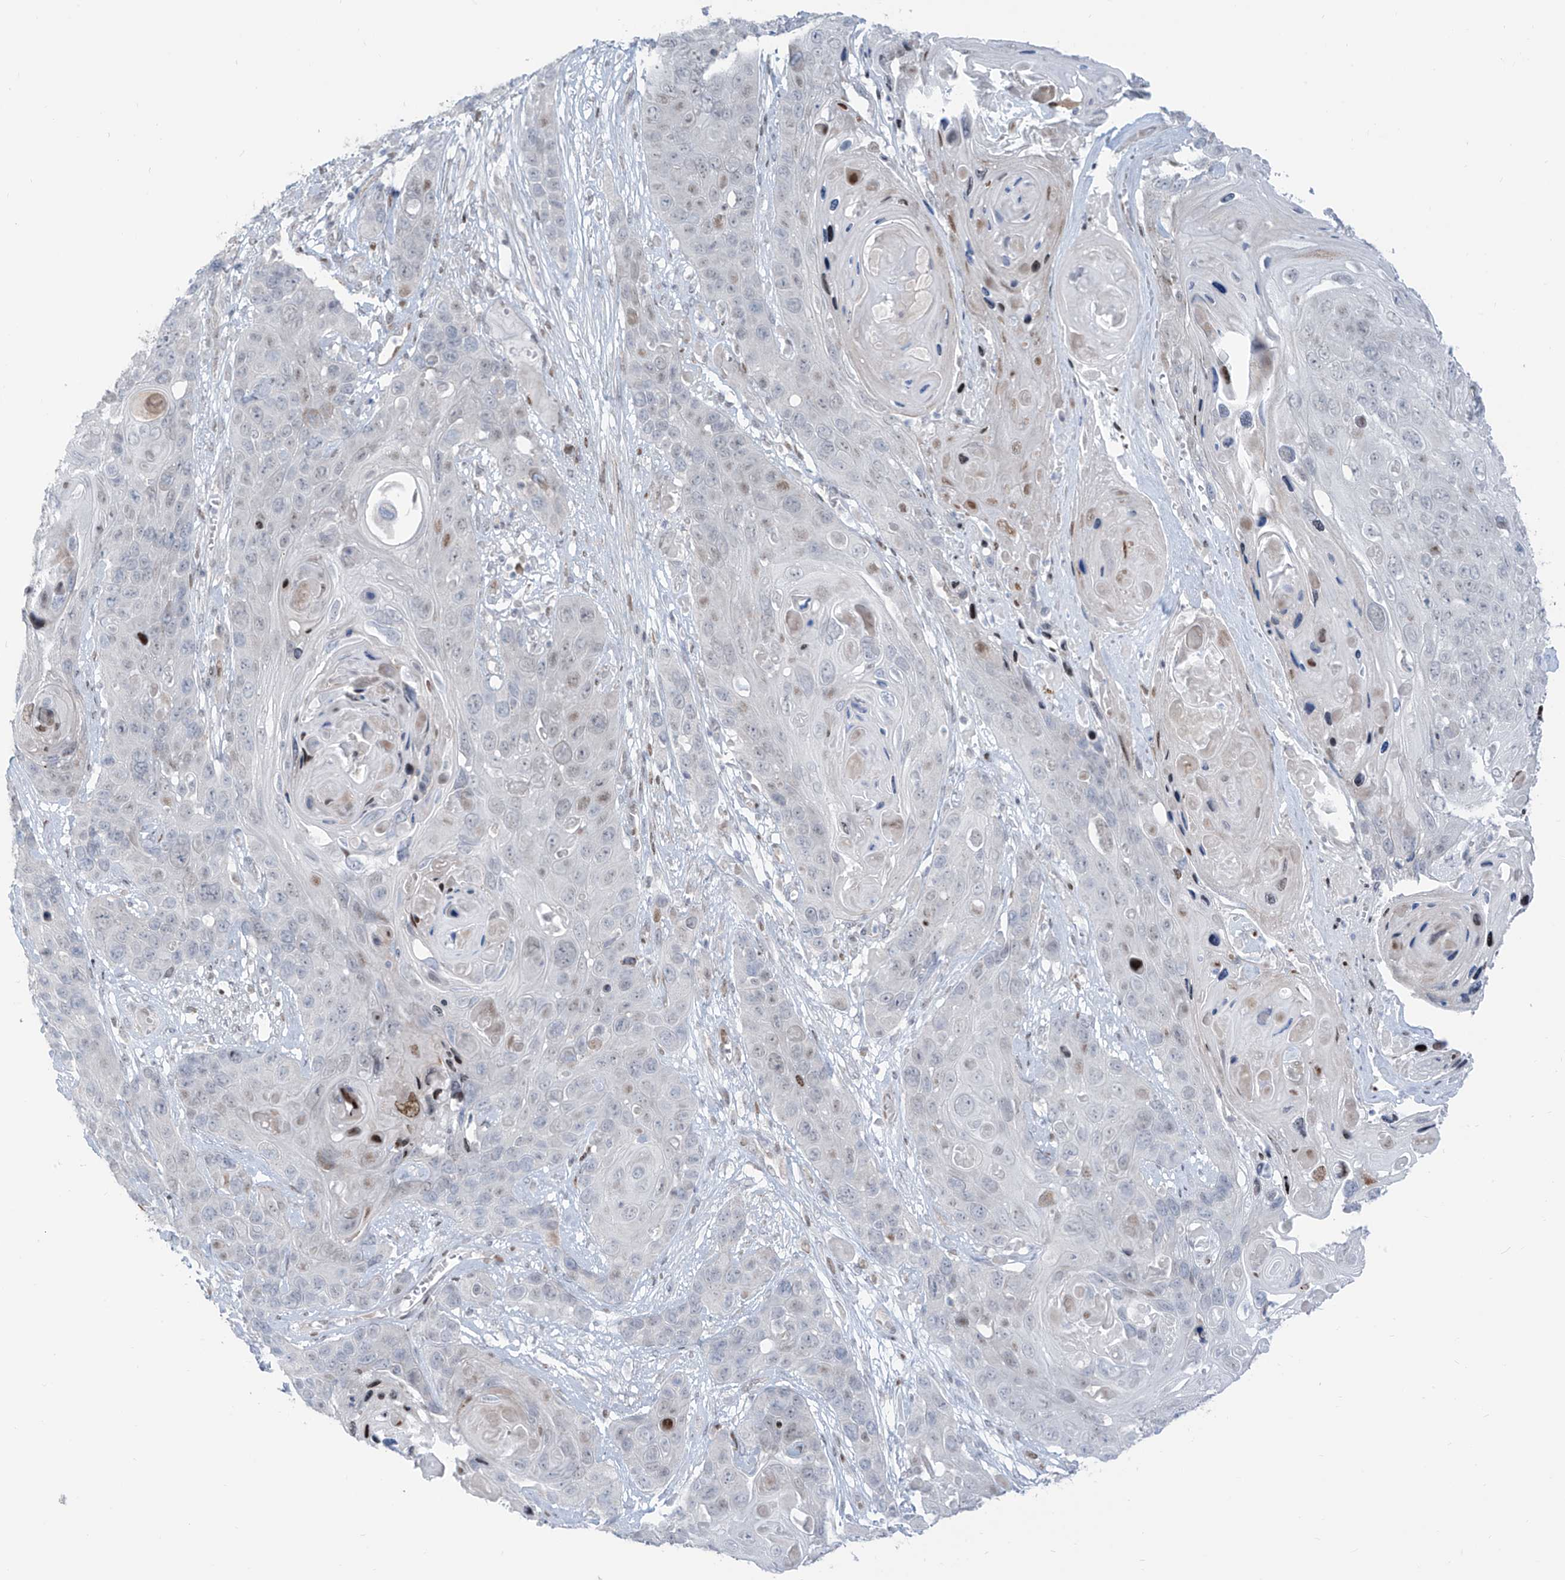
{"staining": {"intensity": "weak", "quantity": "<25%", "location": "nuclear"}, "tissue": "skin cancer", "cell_type": "Tumor cells", "image_type": "cancer", "snomed": [{"axis": "morphology", "description": "Squamous cell carcinoma, NOS"}, {"axis": "topography", "description": "Skin"}], "caption": "IHC histopathology image of skin cancer (squamous cell carcinoma) stained for a protein (brown), which demonstrates no expression in tumor cells.", "gene": "LIN9", "patient": {"sex": "male", "age": 55}}